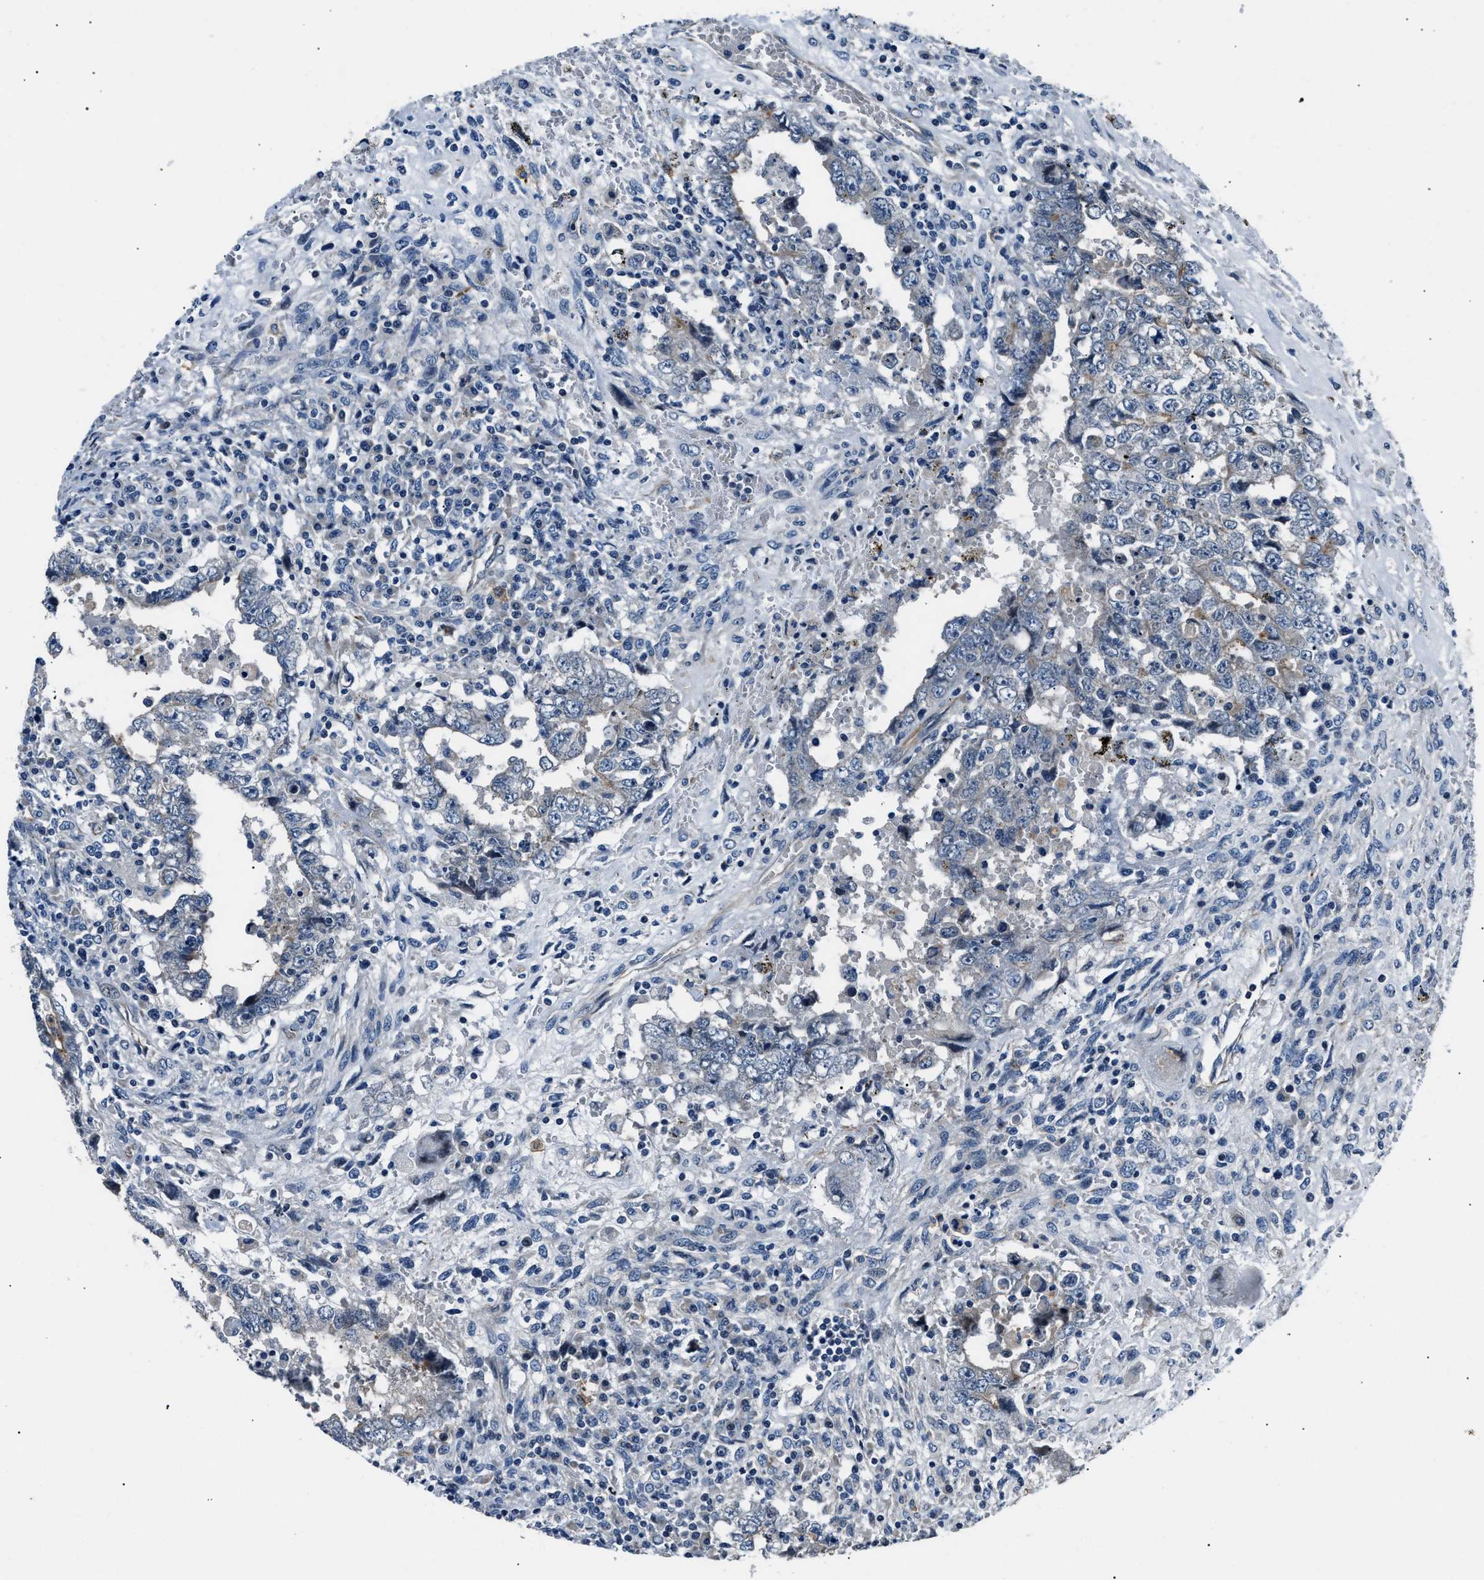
{"staining": {"intensity": "negative", "quantity": "none", "location": "none"}, "tissue": "testis cancer", "cell_type": "Tumor cells", "image_type": "cancer", "snomed": [{"axis": "morphology", "description": "Carcinoma, Embryonal, NOS"}, {"axis": "topography", "description": "Testis"}], "caption": "This is an immunohistochemistry image of human testis cancer (embryonal carcinoma). There is no positivity in tumor cells.", "gene": "MPDZ", "patient": {"sex": "male", "age": 26}}